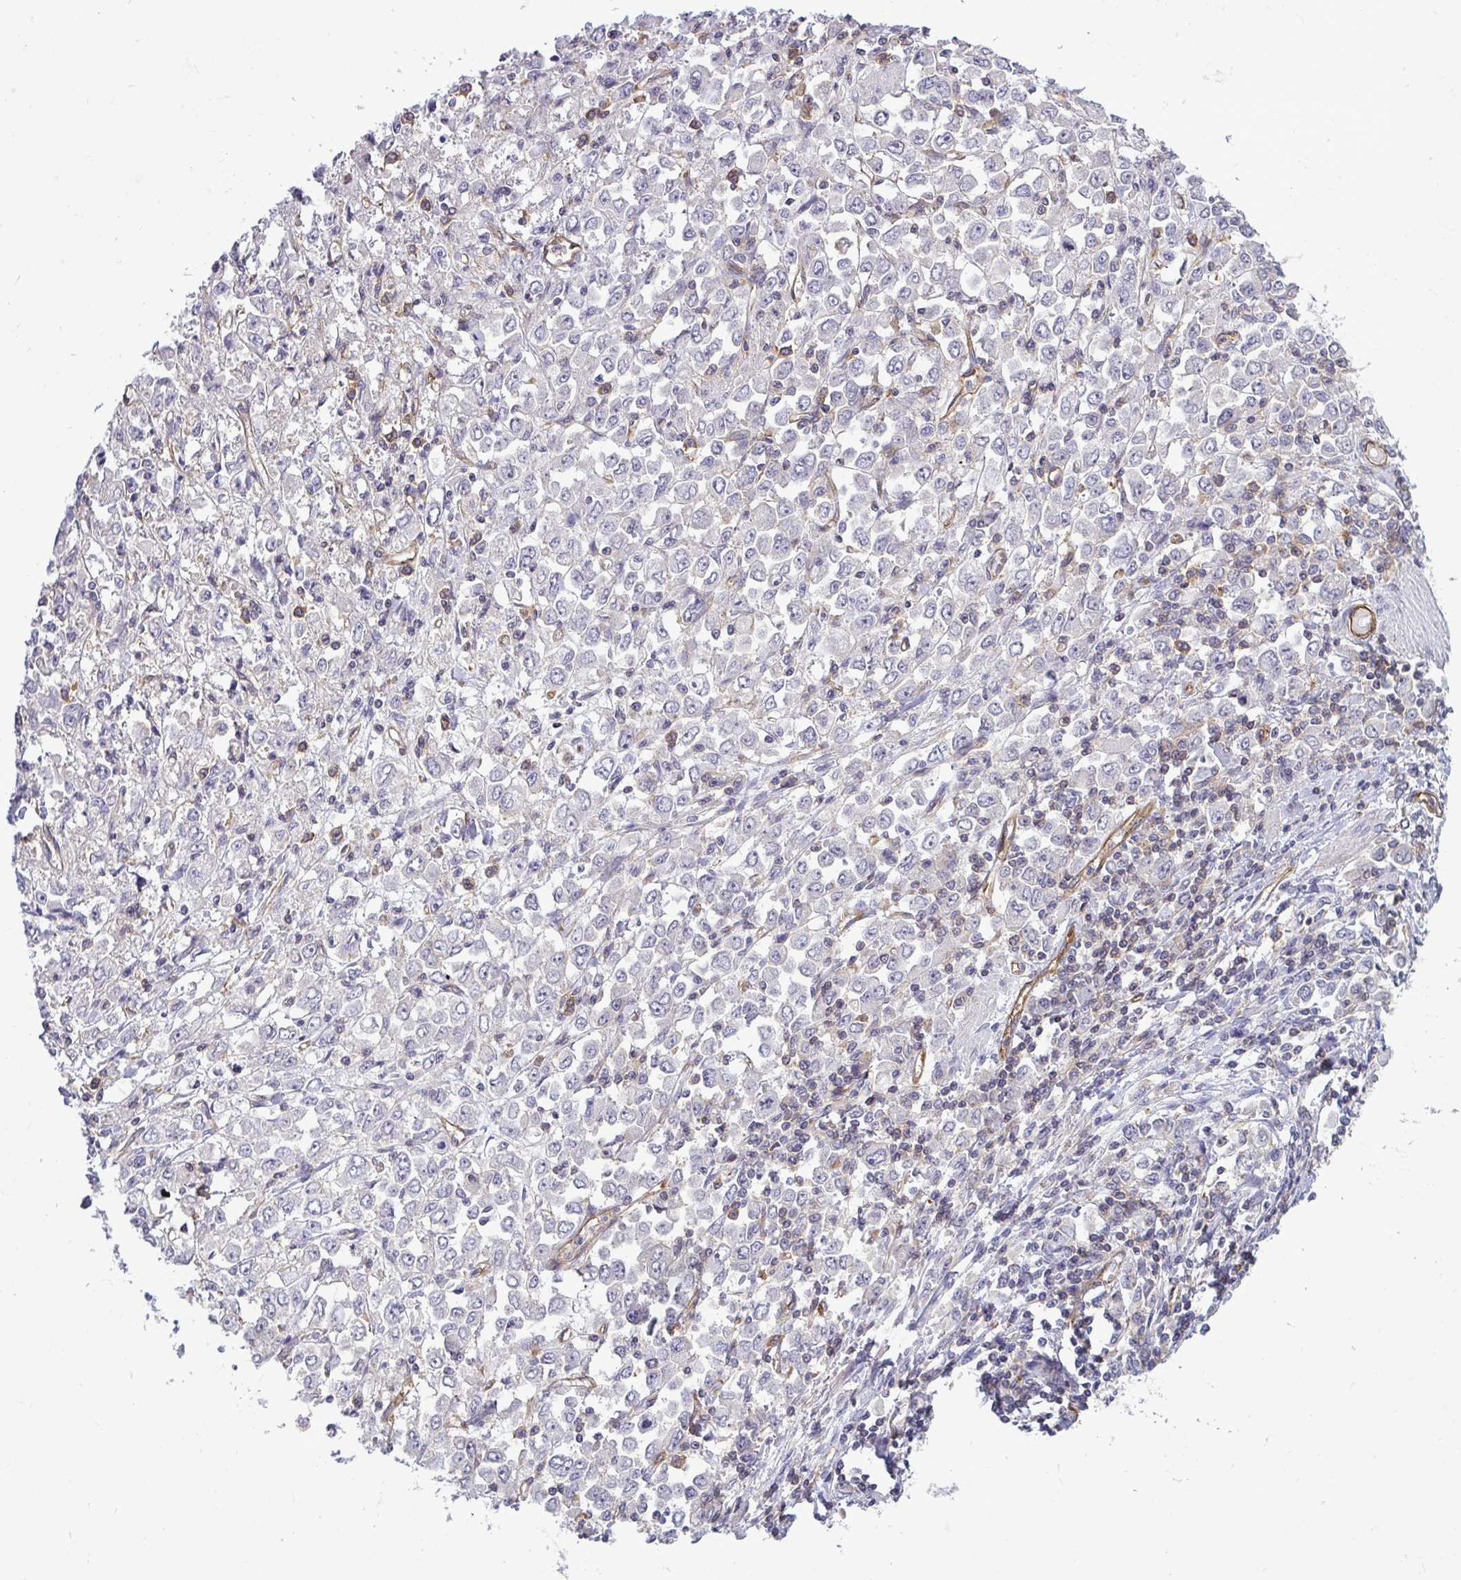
{"staining": {"intensity": "negative", "quantity": "none", "location": "none"}, "tissue": "stomach cancer", "cell_type": "Tumor cells", "image_type": "cancer", "snomed": [{"axis": "morphology", "description": "Adenocarcinoma, NOS"}, {"axis": "topography", "description": "Stomach, upper"}], "caption": "IHC image of human adenocarcinoma (stomach) stained for a protein (brown), which reveals no positivity in tumor cells.", "gene": "FUT10", "patient": {"sex": "male", "age": 70}}